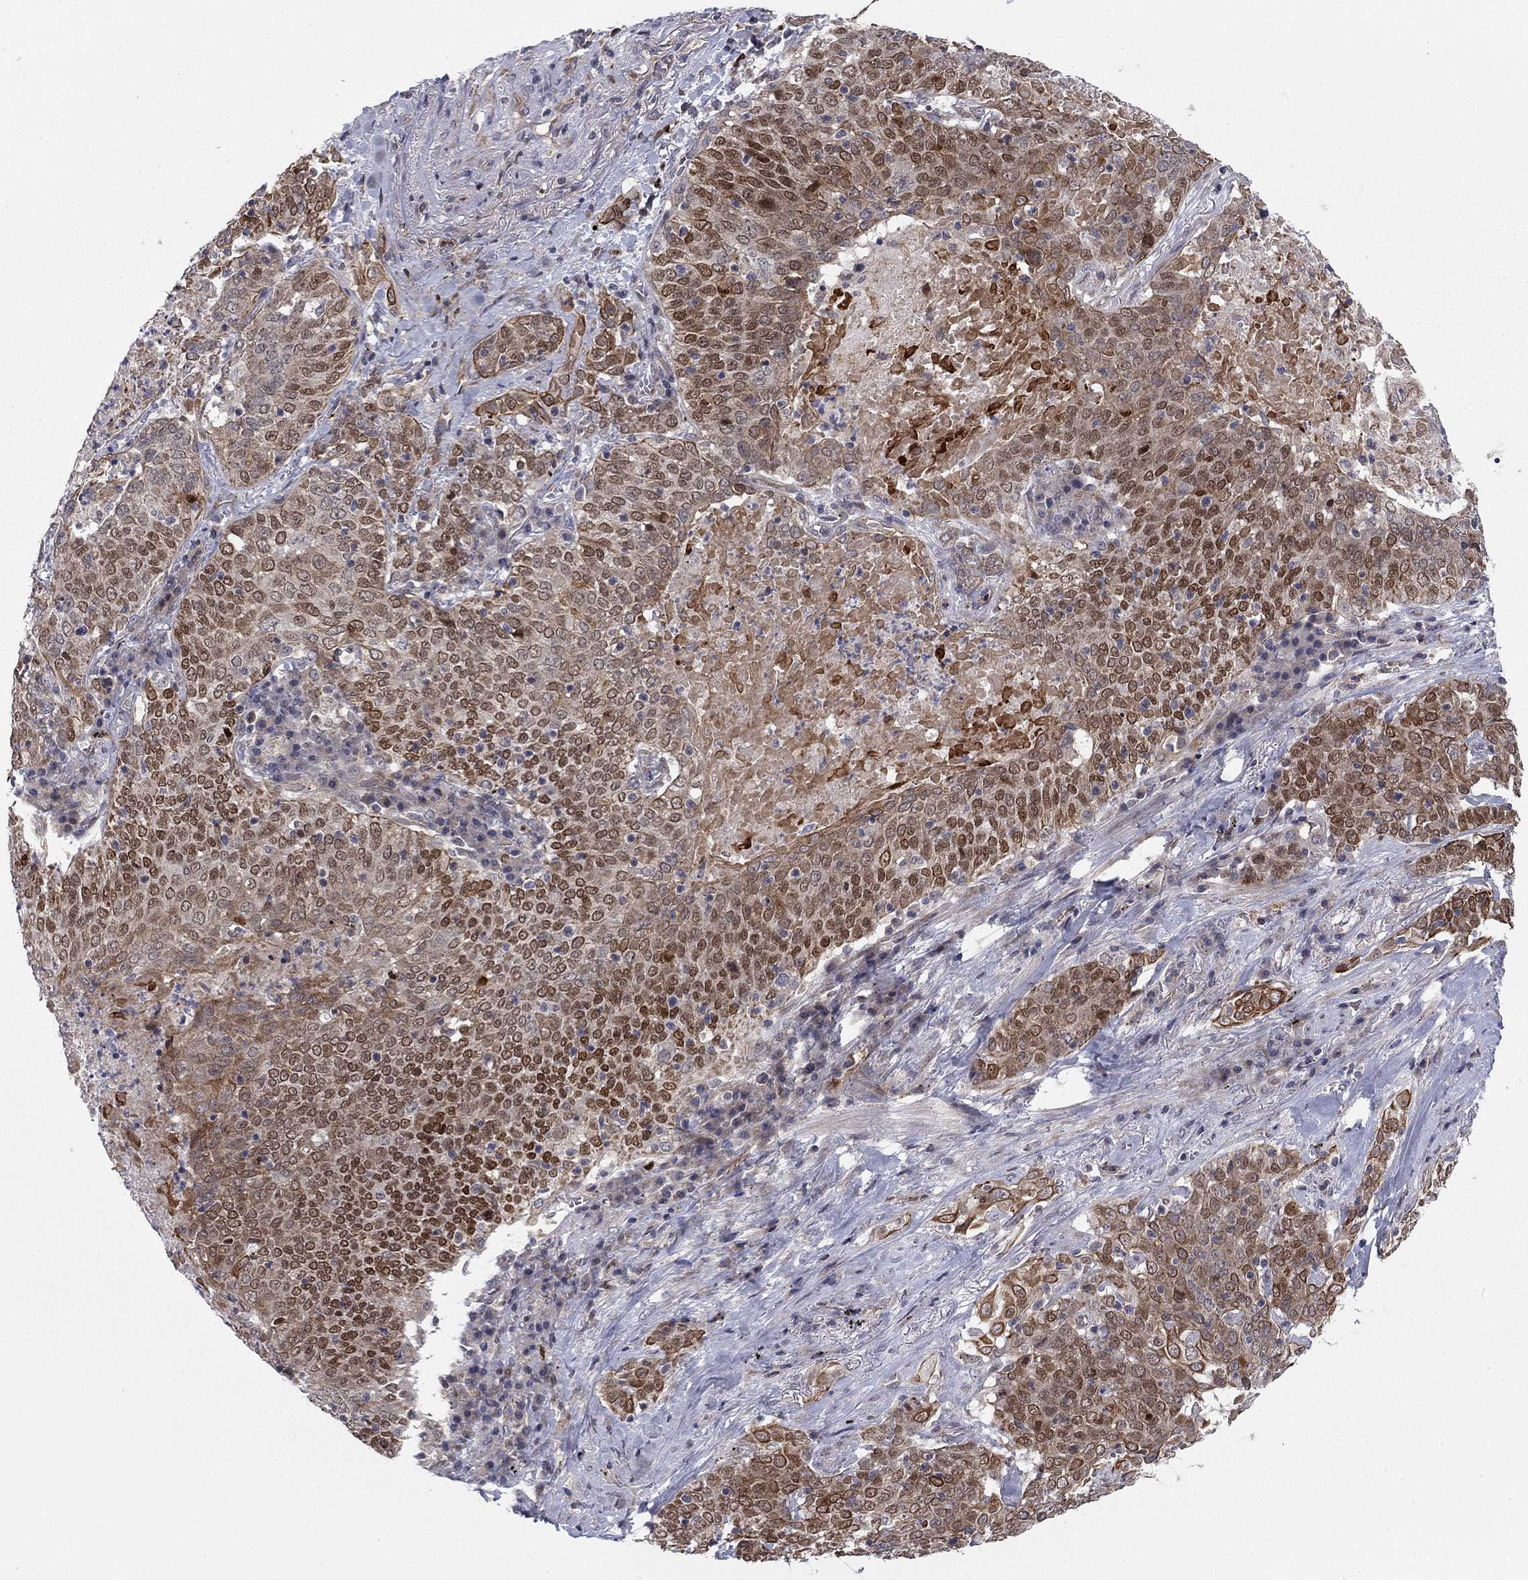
{"staining": {"intensity": "moderate", "quantity": "25%-75%", "location": "cytoplasmic/membranous,nuclear"}, "tissue": "lung cancer", "cell_type": "Tumor cells", "image_type": "cancer", "snomed": [{"axis": "morphology", "description": "Squamous cell carcinoma, NOS"}, {"axis": "topography", "description": "Lung"}], "caption": "Immunohistochemistry image of neoplastic tissue: human lung squamous cell carcinoma stained using immunohistochemistry (IHC) displays medium levels of moderate protein expression localized specifically in the cytoplasmic/membranous and nuclear of tumor cells, appearing as a cytoplasmic/membranous and nuclear brown color.", "gene": "BCL11A", "patient": {"sex": "male", "age": 82}}